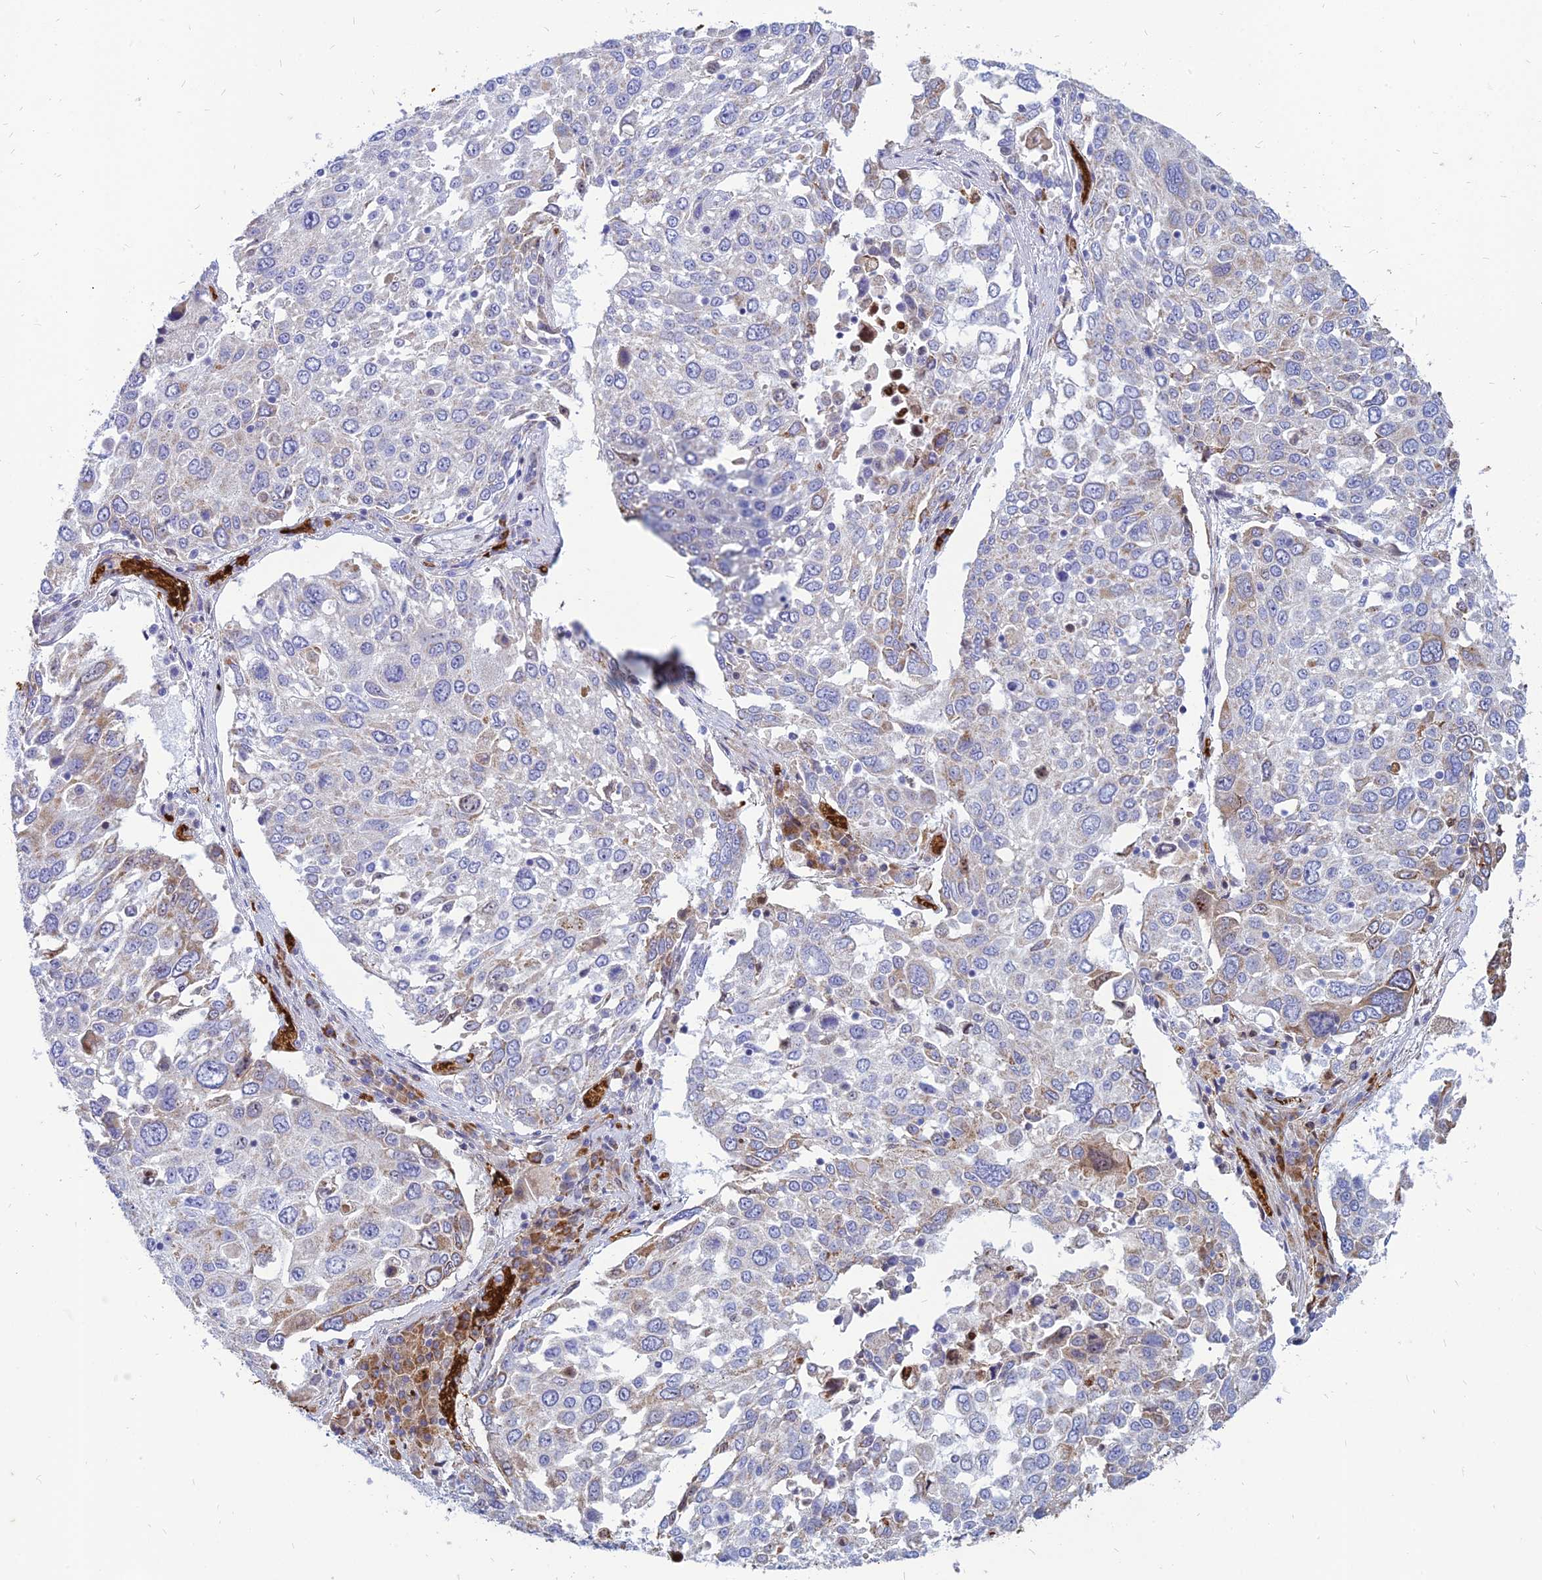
{"staining": {"intensity": "negative", "quantity": "none", "location": "none"}, "tissue": "lung cancer", "cell_type": "Tumor cells", "image_type": "cancer", "snomed": [{"axis": "morphology", "description": "Squamous cell carcinoma, NOS"}, {"axis": "topography", "description": "Lung"}], "caption": "There is no significant staining in tumor cells of squamous cell carcinoma (lung).", "gene": "HHAT", "patient": {"sex": "male", "age": 65}}